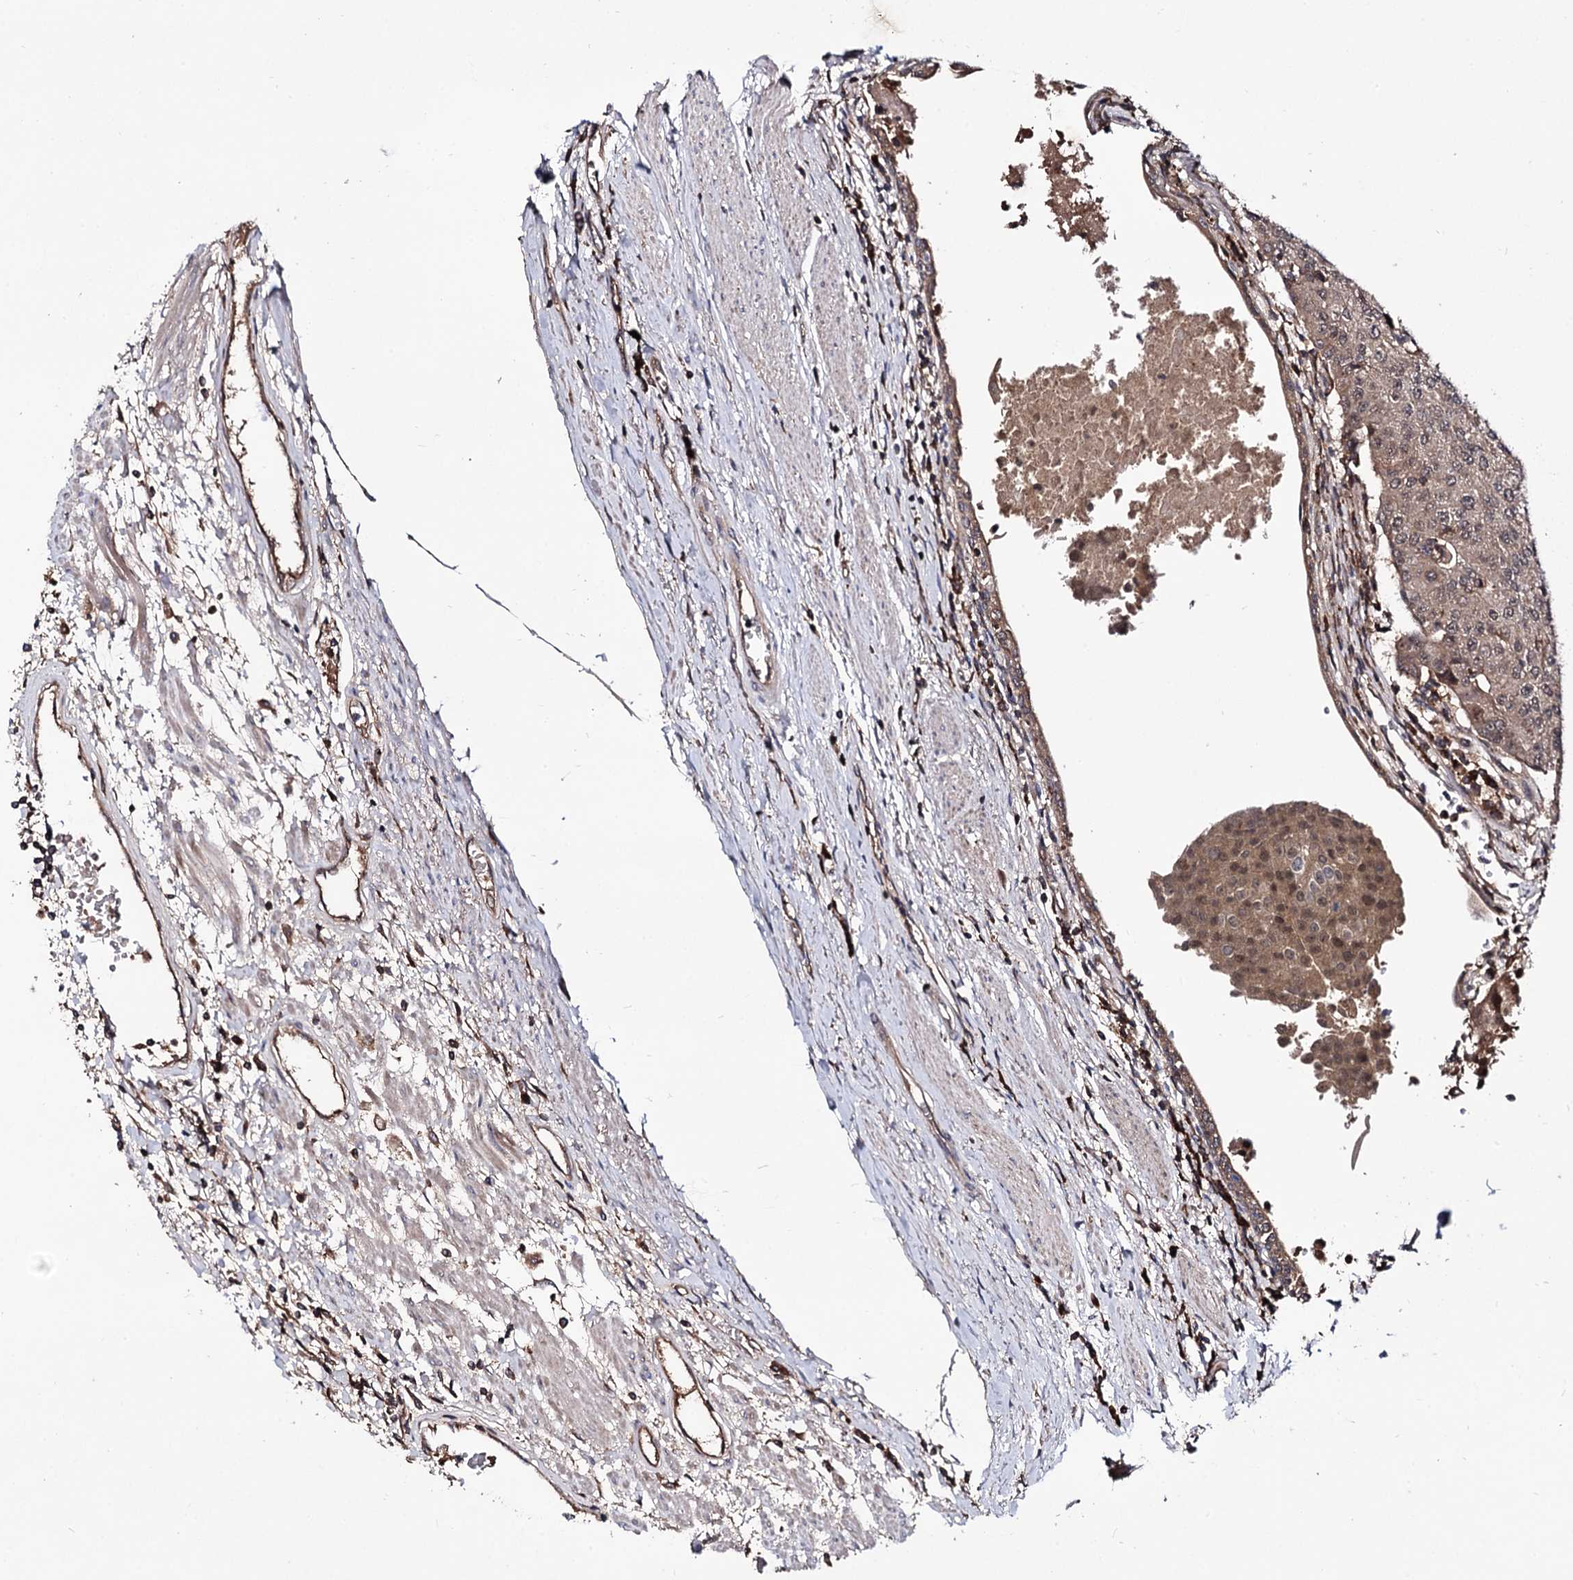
{"staining": {"intensity": "moderate", "quantity": ">75%", "location": "cytoplasmic/membranous,nuclear"}, "tissue": "urothelial cancer", "cell_type": "Tumor cells", "image_type": "cancer", "snomed": [{"axis": "morphology", "description": "Urothelial carcinoma, High grade"}, {"axis": "topography", "description": "Urinary bladder"}], "caption": "Brown immunohistochemical staining in high-grade urothelial carcinoma reveals moderate cytoplasmic/membranous and nuclear expression in about >75% of tumor cells.", "gene": "MICAL2", "patient": {"sex": "female", "age": 85}}